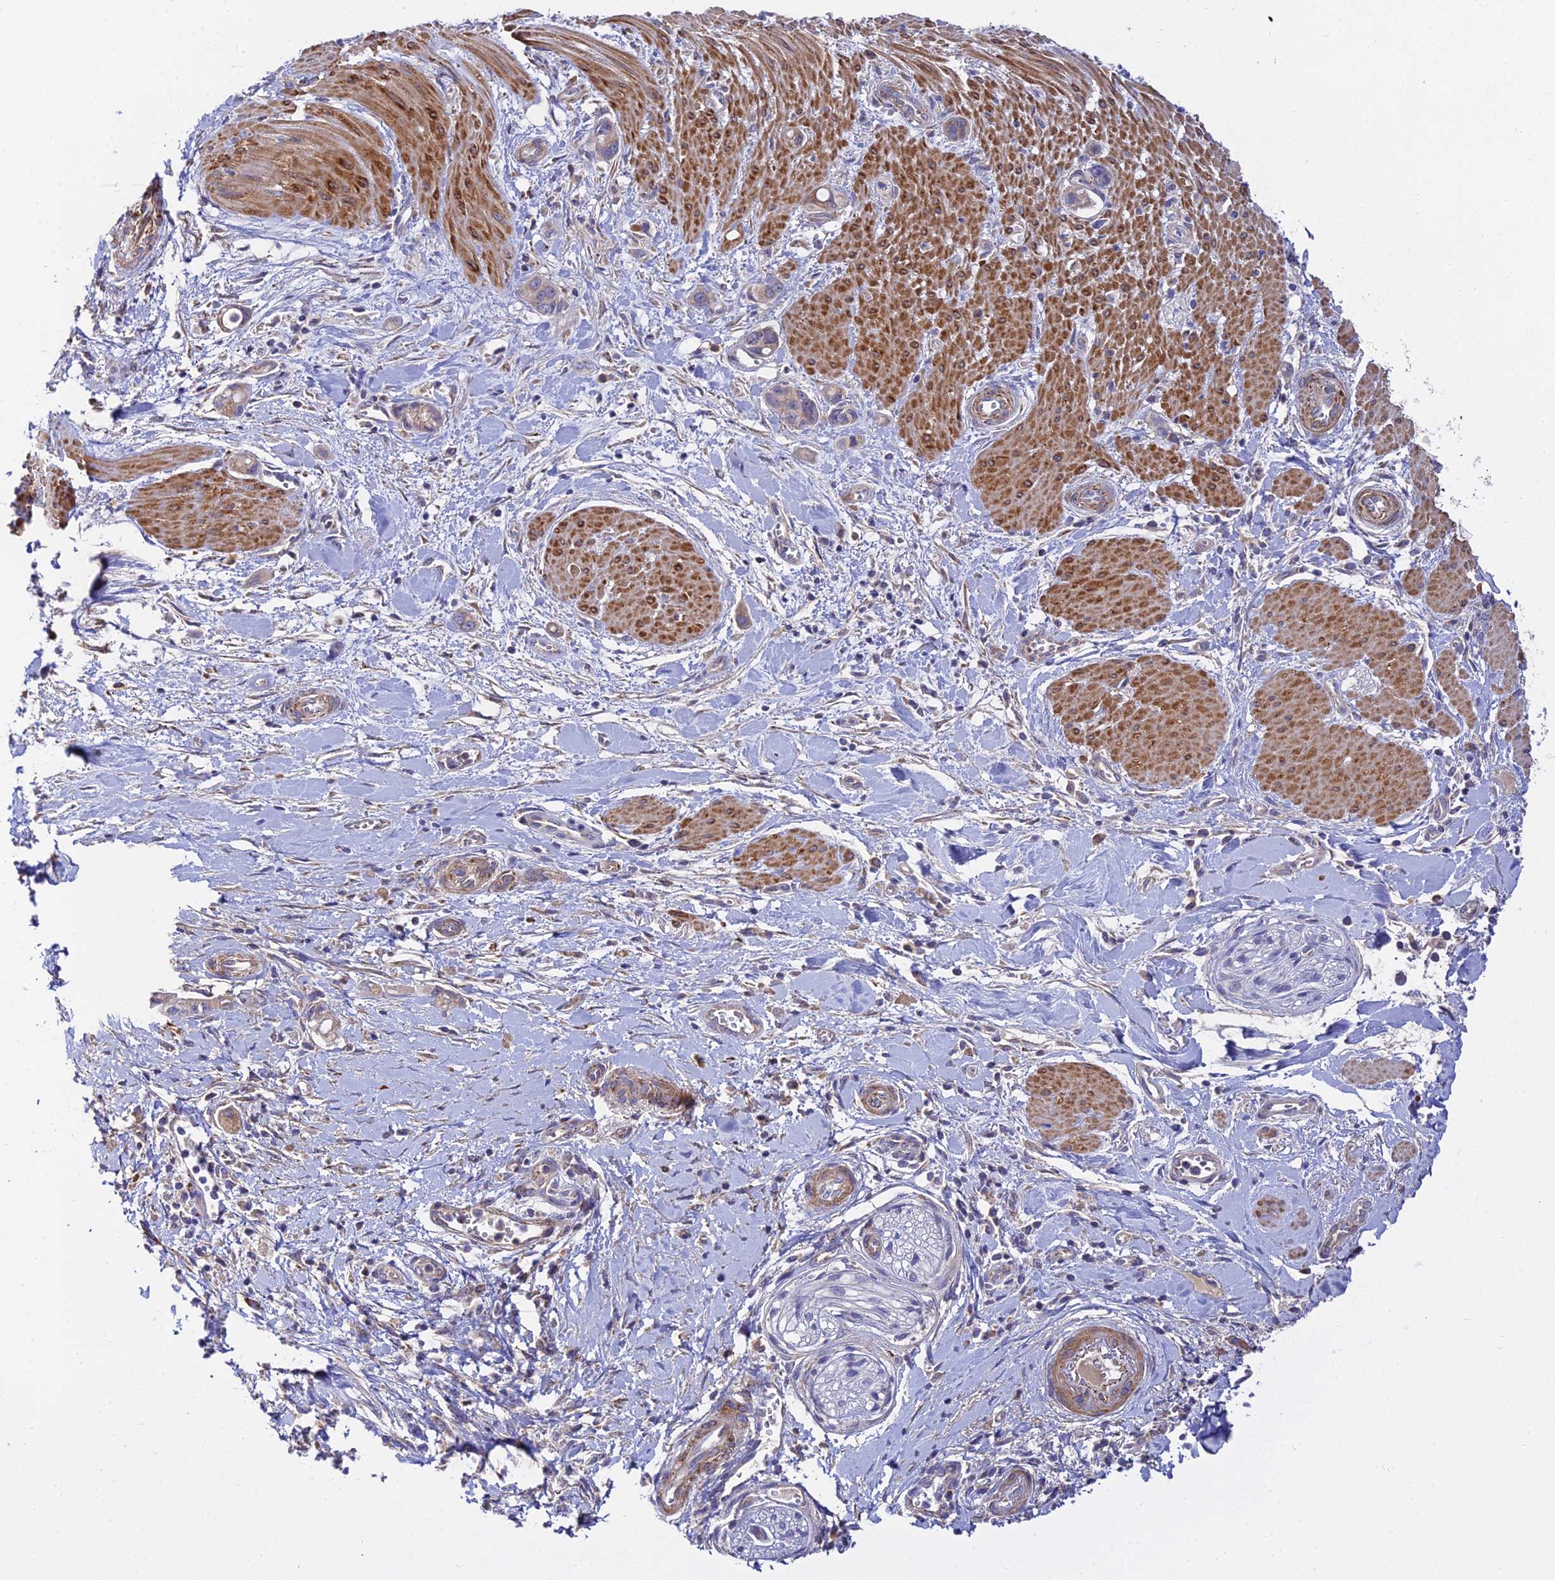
{"staining": {"intensity": "weak", "quantity": "25%-75%", "location": "cytoplasmic/membranous"}, "tissue": "pancreatic cancer", "cell_type": "Tumor cells", "image_type": "cancer", "snomed": [{"axis": "morphology", "description": "Adenocarcinoma, NOS"}, {"axis": "topography", "description": "Pancreas"}], "caption": "Protein analysis of pancreatic cancer (adenocarcinoma) tissue exhibits weak cytoplasmic/membranous expression in about 25%-75% of tumor cells.", "gene": "ACOT2", "patient": {"sex": "male", "age": 68}}